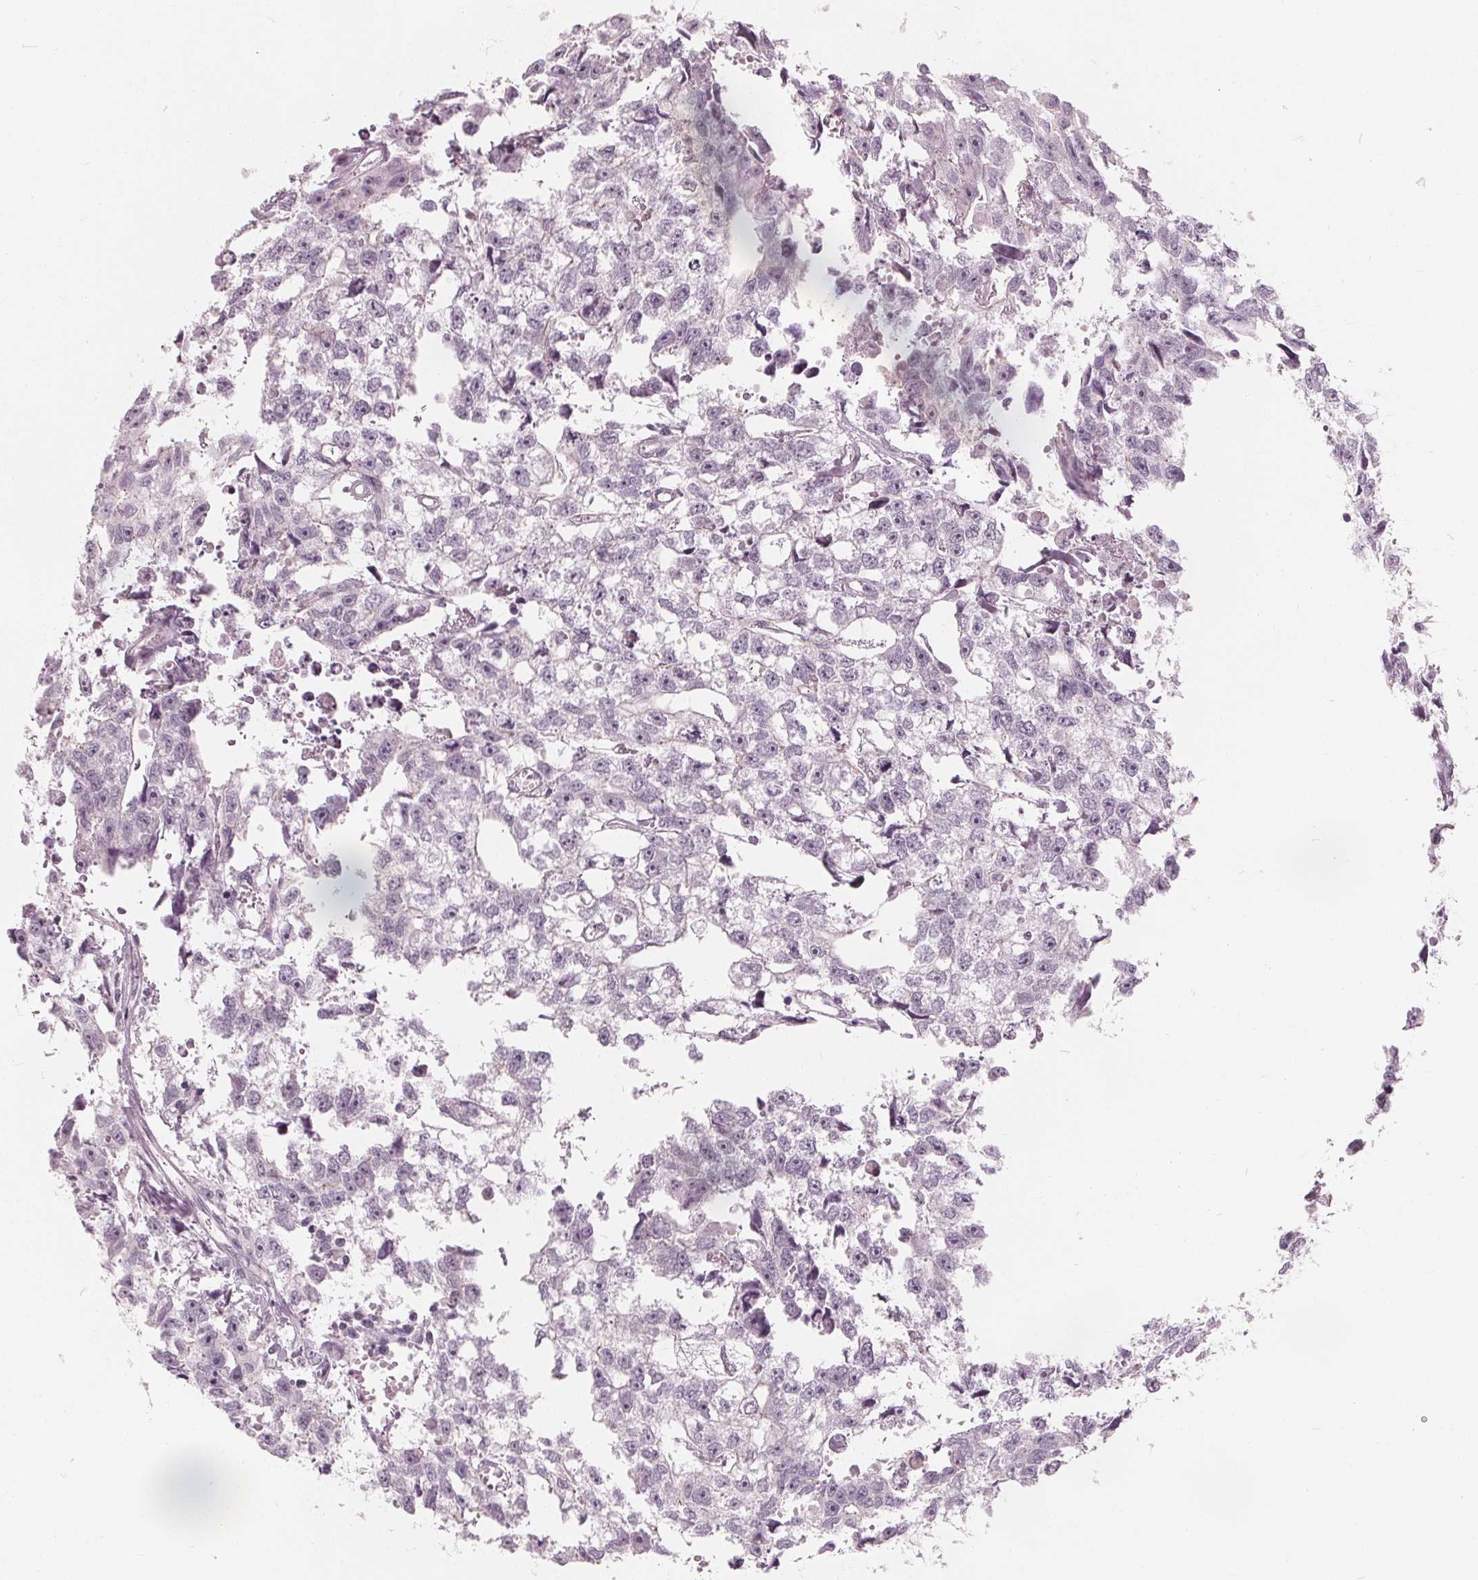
{"staining": {"intensity": "negative", "quantity": "none", "location": "none"}, "tissue": "testis cancer", "cell_type": "Tumor cells", "image_type": "cancer", "snomed": [{"axis": "morphology", "description": "Carcinoma, Embryonal, NOS"}, {"axis": "morphology", "description": "Teratoma, malignant, NOS"}, {"axis": "topography", "description": "Testis"}], "caption": "Immunohistochemistry (IHC) micrograph of neoplastic tissue: human malignant teratoma (testis) stained with DAB (3,3'-diaminobenzidine) reveals no significant protein positivity in tumor cells.", "gene": "SAT2", "patient": {"sex": "male", "age": 44}}